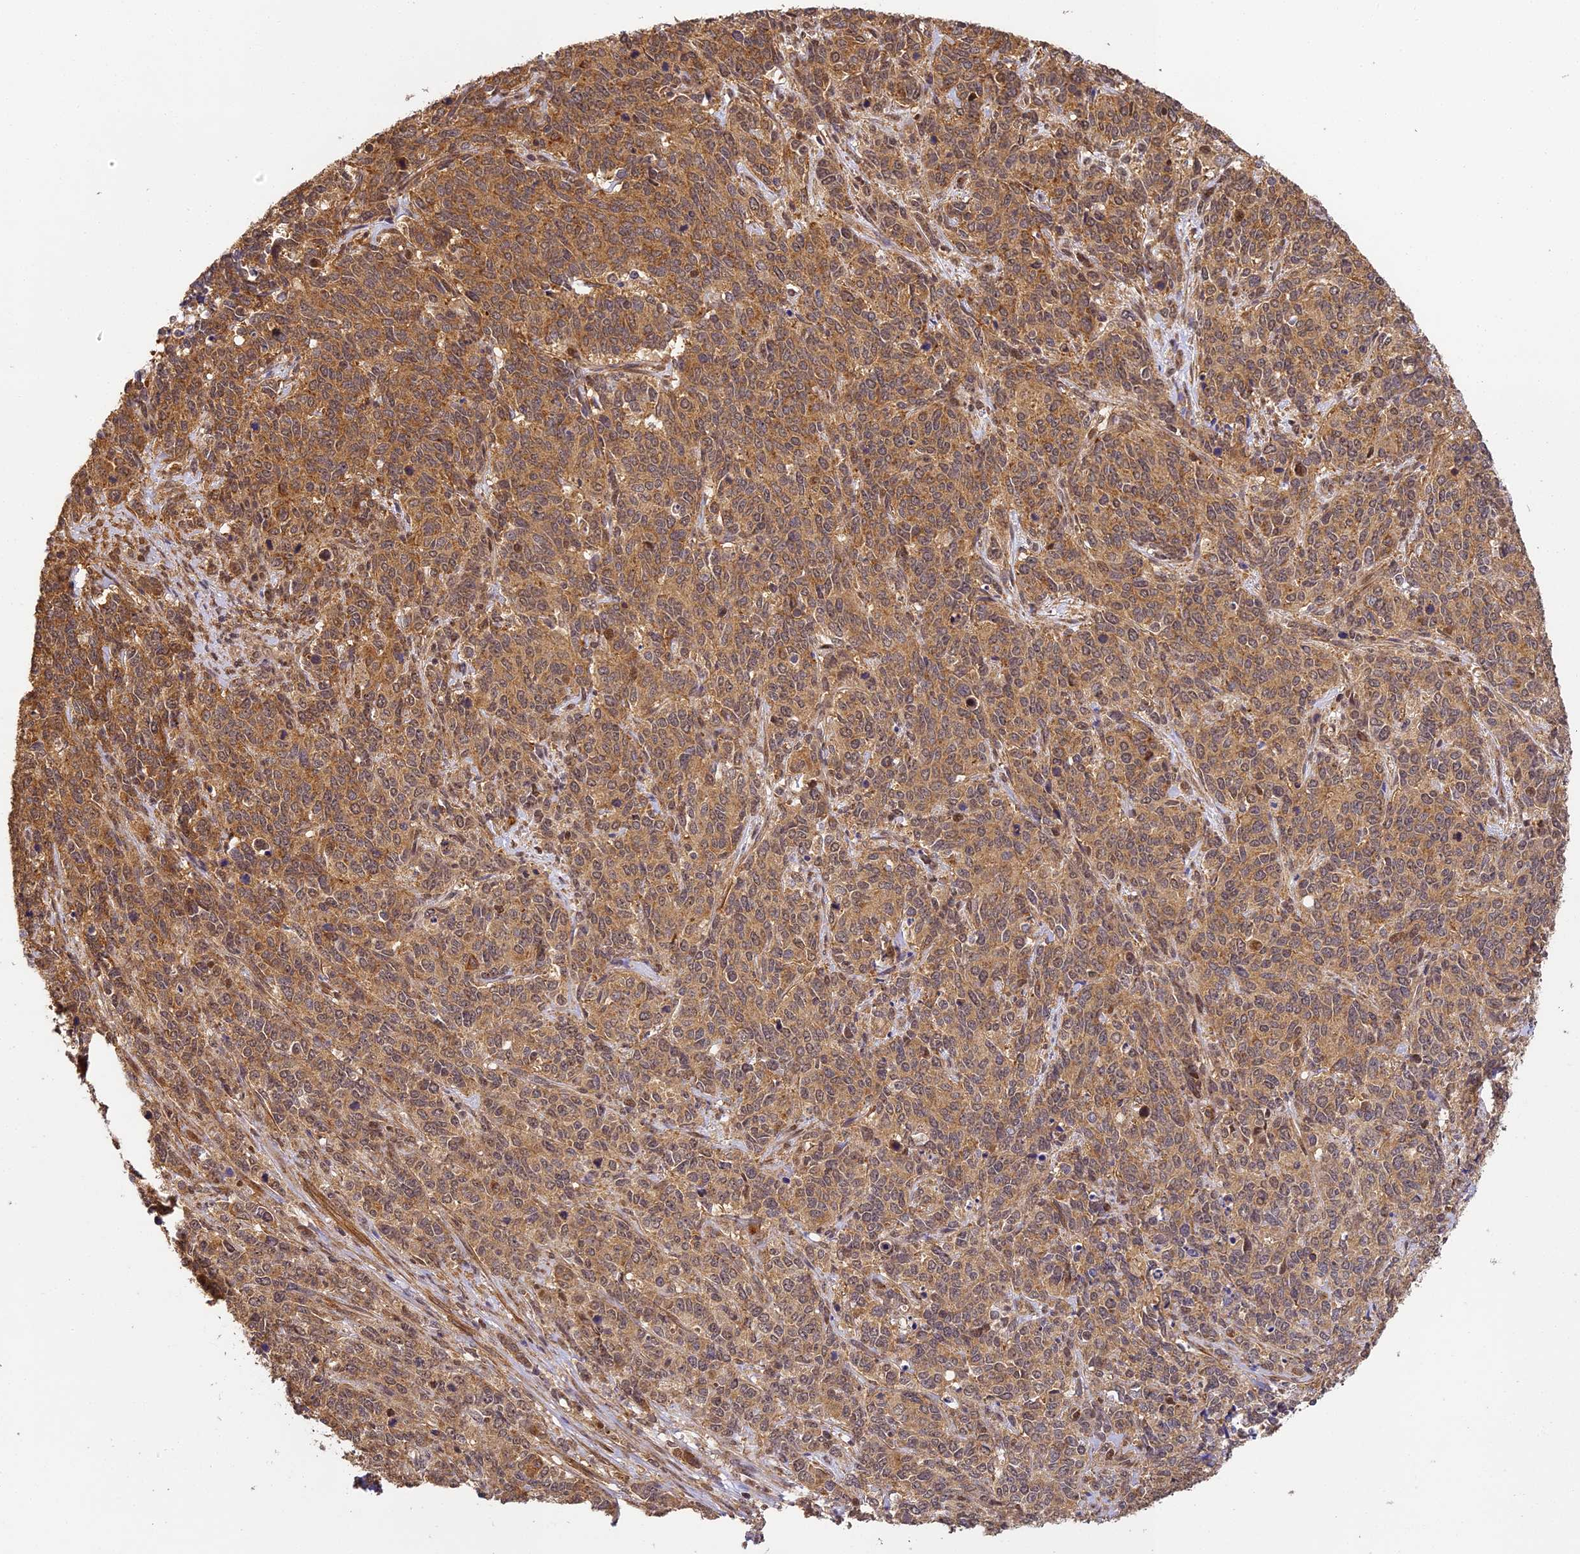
{"staining": {"intensity": "moderate", "quantity": ">75%", "location": "cytoplasmic/membranous"}, "tissue": "cervical cancer", "cell_type": "Tumor cells", "image_type": "cancer", "snomed": [{"axis": "morphology", "description": "Squamous cell carcinoma, NOS"}, {"axis": "topography", "description": "Cervix"}], "caption": "A medium amount of moderate cytoplasmic/membranous staining is present in approximately >75% of tumor cells in cervical squamous cell carcinoma tissue.", "gene": "ZNF443", "patient": {"sex": "female", "age": 60}}